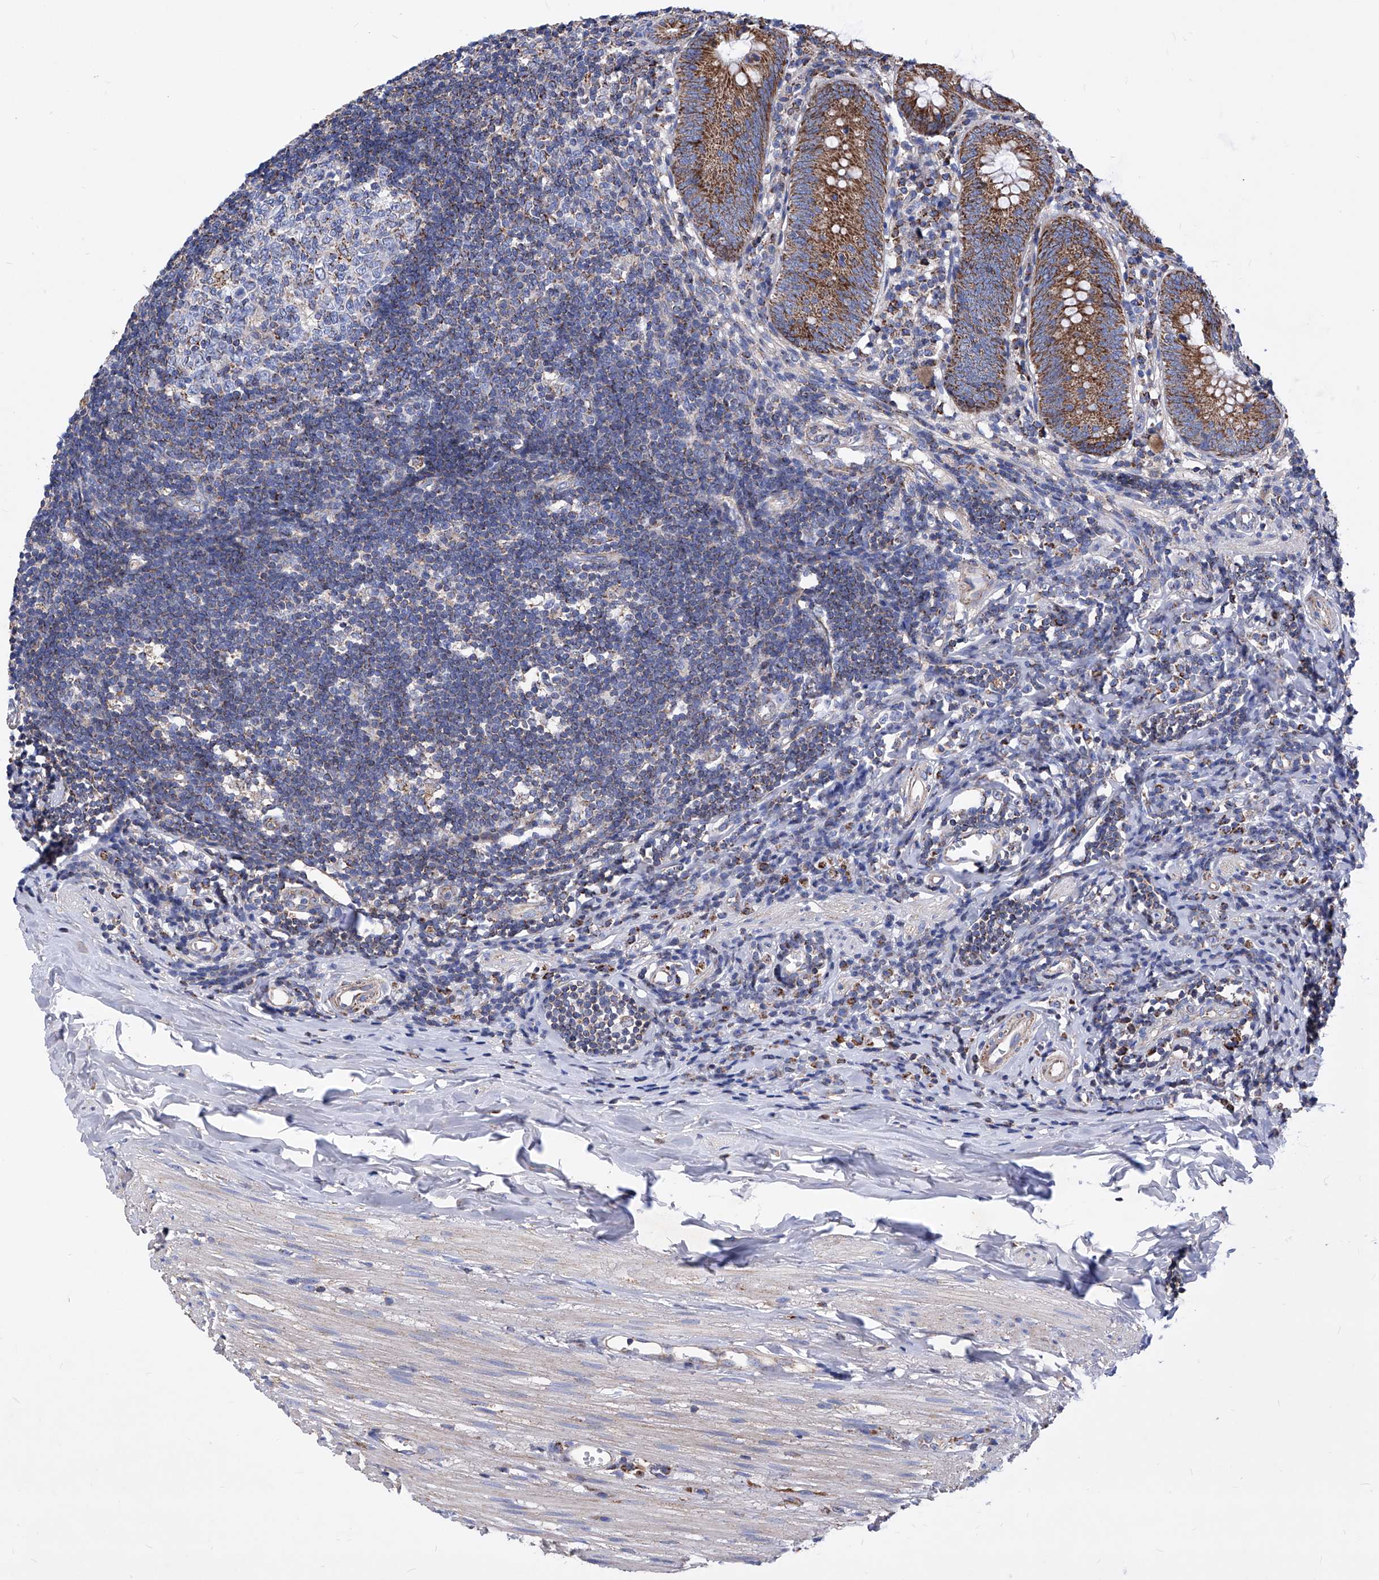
{"staining": {"intensity": "strong", "quantity": ">75%", "location": "cytoplasmic/membranous"}, "tissue": "appendix", "cell_type": "Glandular cells", "image_type": "normal", "snomed": [{"axis": "morphology", "description": "Normal tissue, NOS"}, {"axis": "topography", "description": "Appendix"}], "caption": "The immunohistochemical stain labels strong cytoplasmic/membranous positivity in glandular cells of benign appendix. The staining was performed using DAB to visualize the protein expression in brown, while the nuclei were stained in blue with hematoxylin (Magnification: 20x).", "gene": "HRNR", "patient": {"sex": "female", "age": 54}}